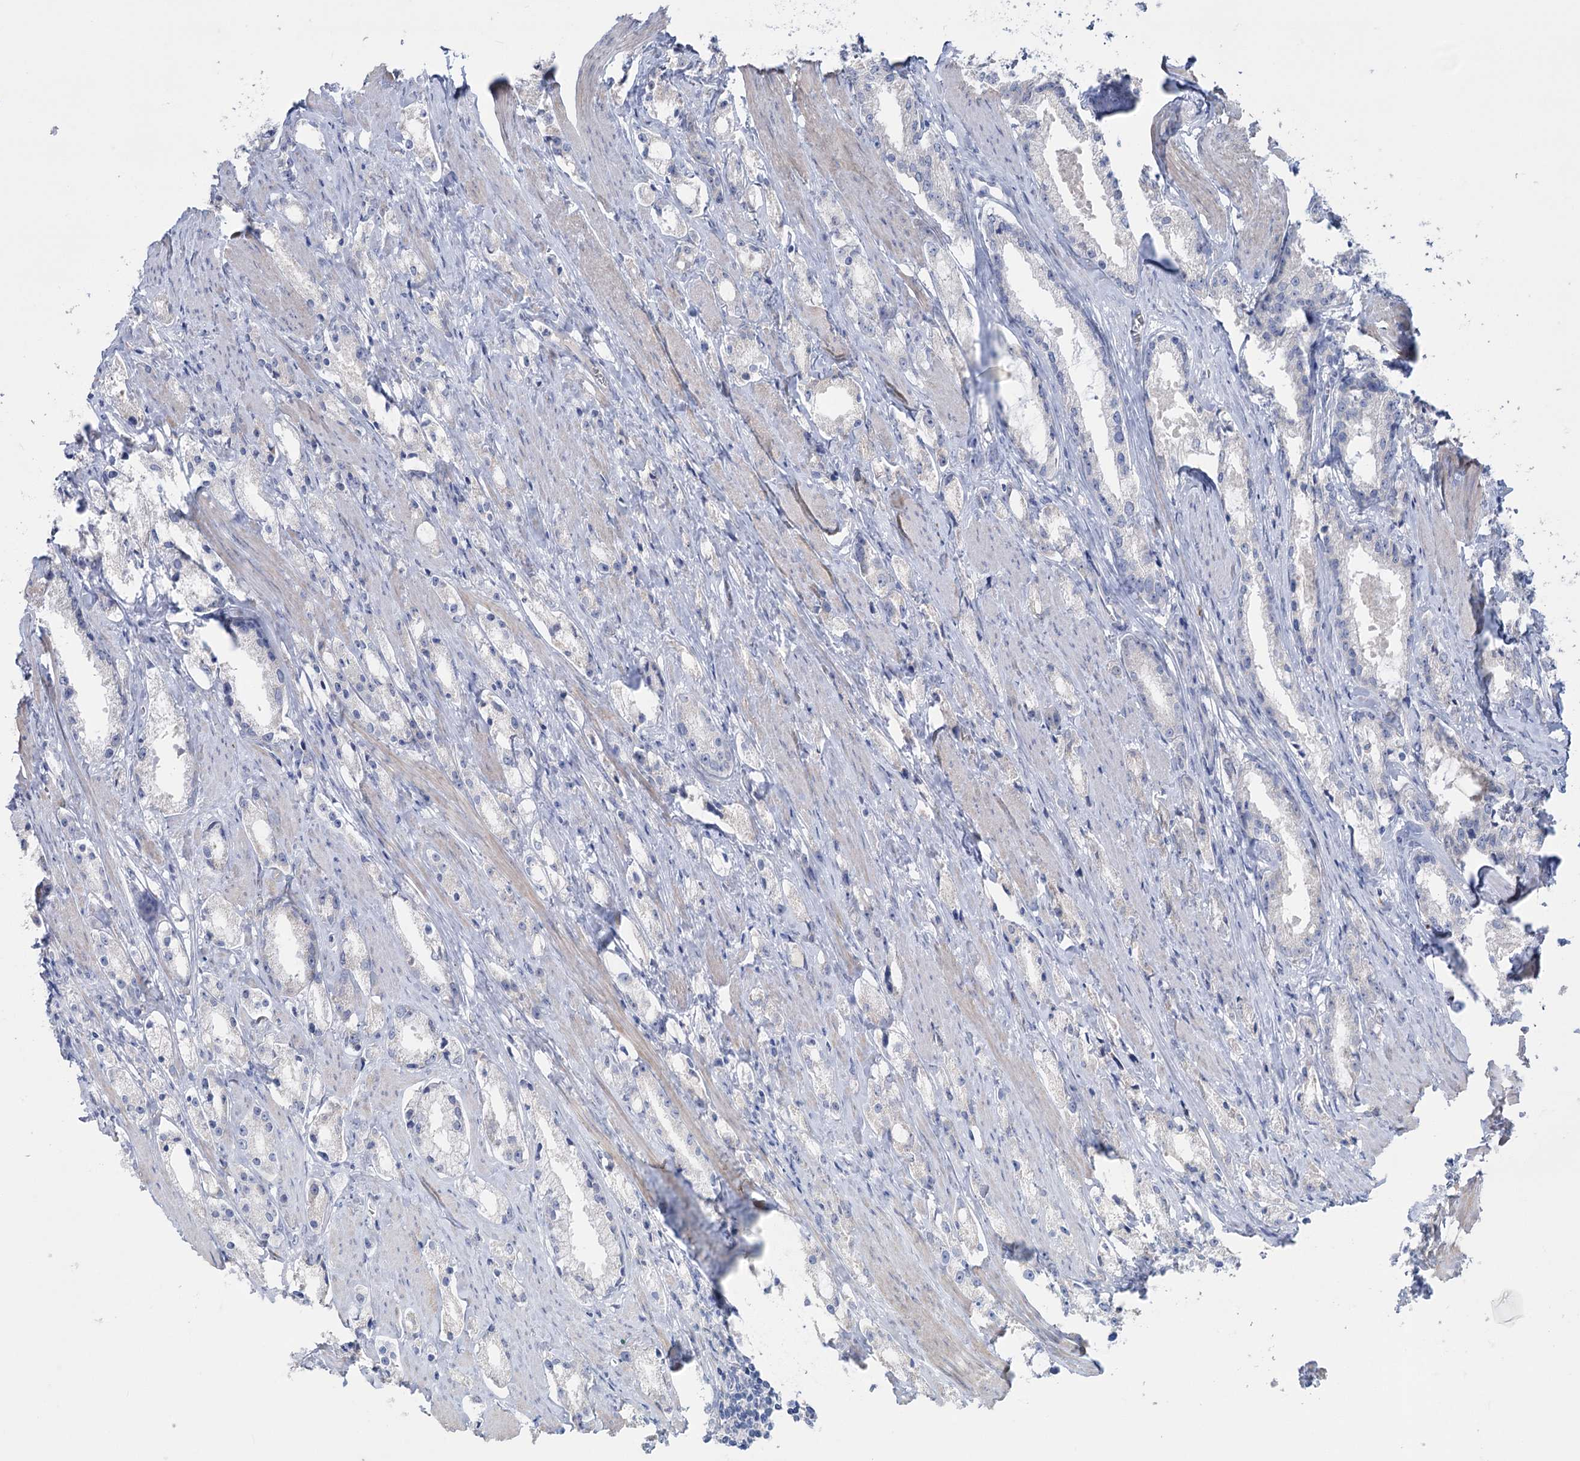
{"staining": {"intensity": "negative", "quantity": "none", "location": "none"}, "tissue": "prostate cancer", "cell_type": "Tumor cells", "image_type": "cancer", "snomed": [{"axis": "morphology", "description": "Adenocarcinoma, High grade"}, {"axis": "topography", "description": "Prostate"}], "caption": "This is a micrograph of IHC staining of prostate cancer (high-grade adenocarcinoma), which shows no positivity in tumor cells. (DAB immunohistochemistry visualized using brightfield microscopy, high magnification).", "gene": "MTCH2", "patient": {"sex": "male", "age": 66}}